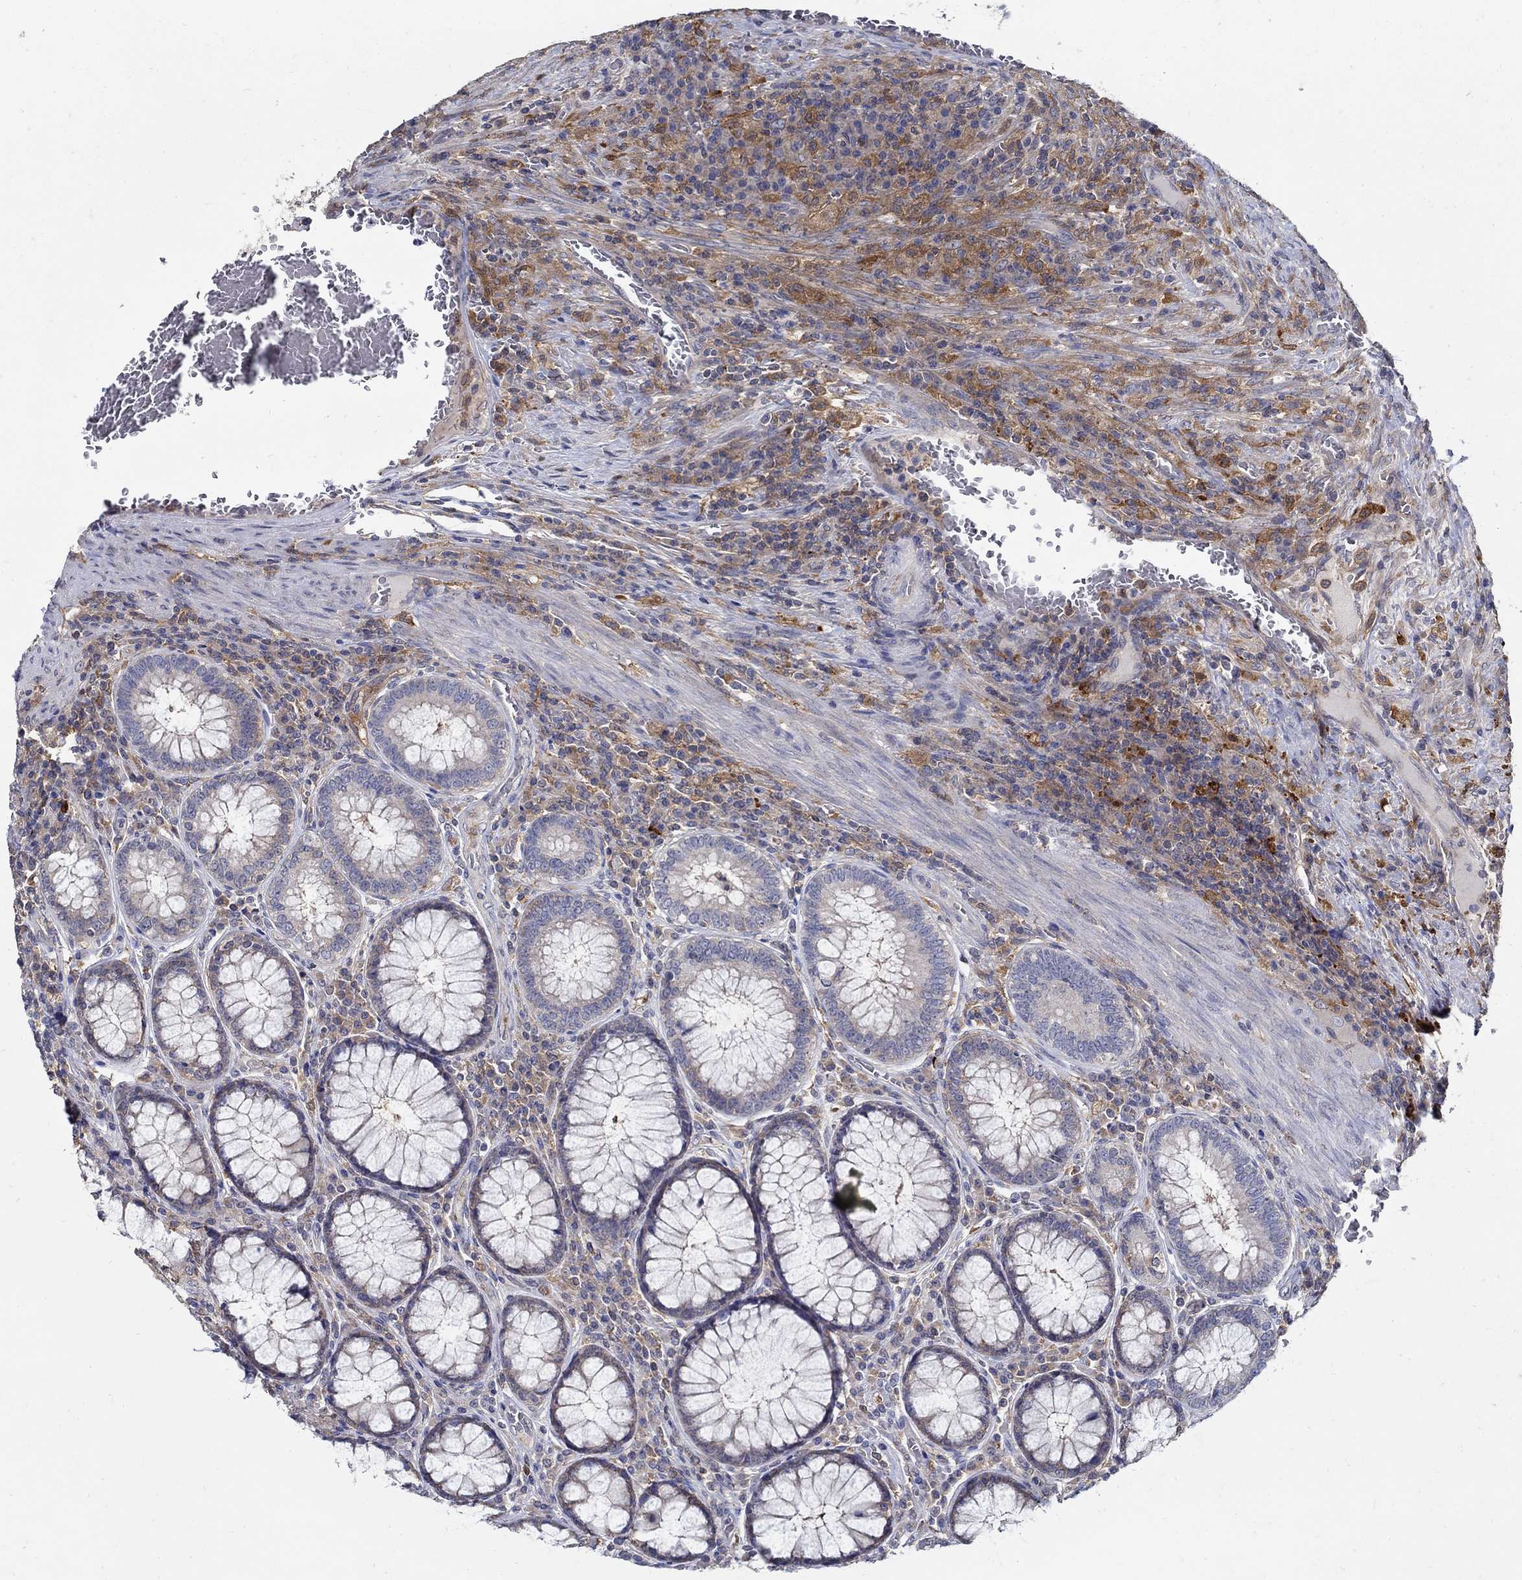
{"staining": {"intensity": "moderate", "quantity": "25%-75%", "location": "cytoplasmic/membranous"}, "tissue": "colorectal cancer", "cell_type": "Tumor cells", "image_type": "cancer", "snomed": [{"axis": "morphology", "description": "Adenocarcinoma, NOS"}, {"axis": "topography", "description": "Colon"}], "caption": "A medium amount of moderate cytoplasmic/membranous positivity is appreciated in about 25%-75% of tumor cells in colorectal adenocarcinoma tissue.", "gene": "MTHFR", "patient": {"sex": "female", "age": 86}}